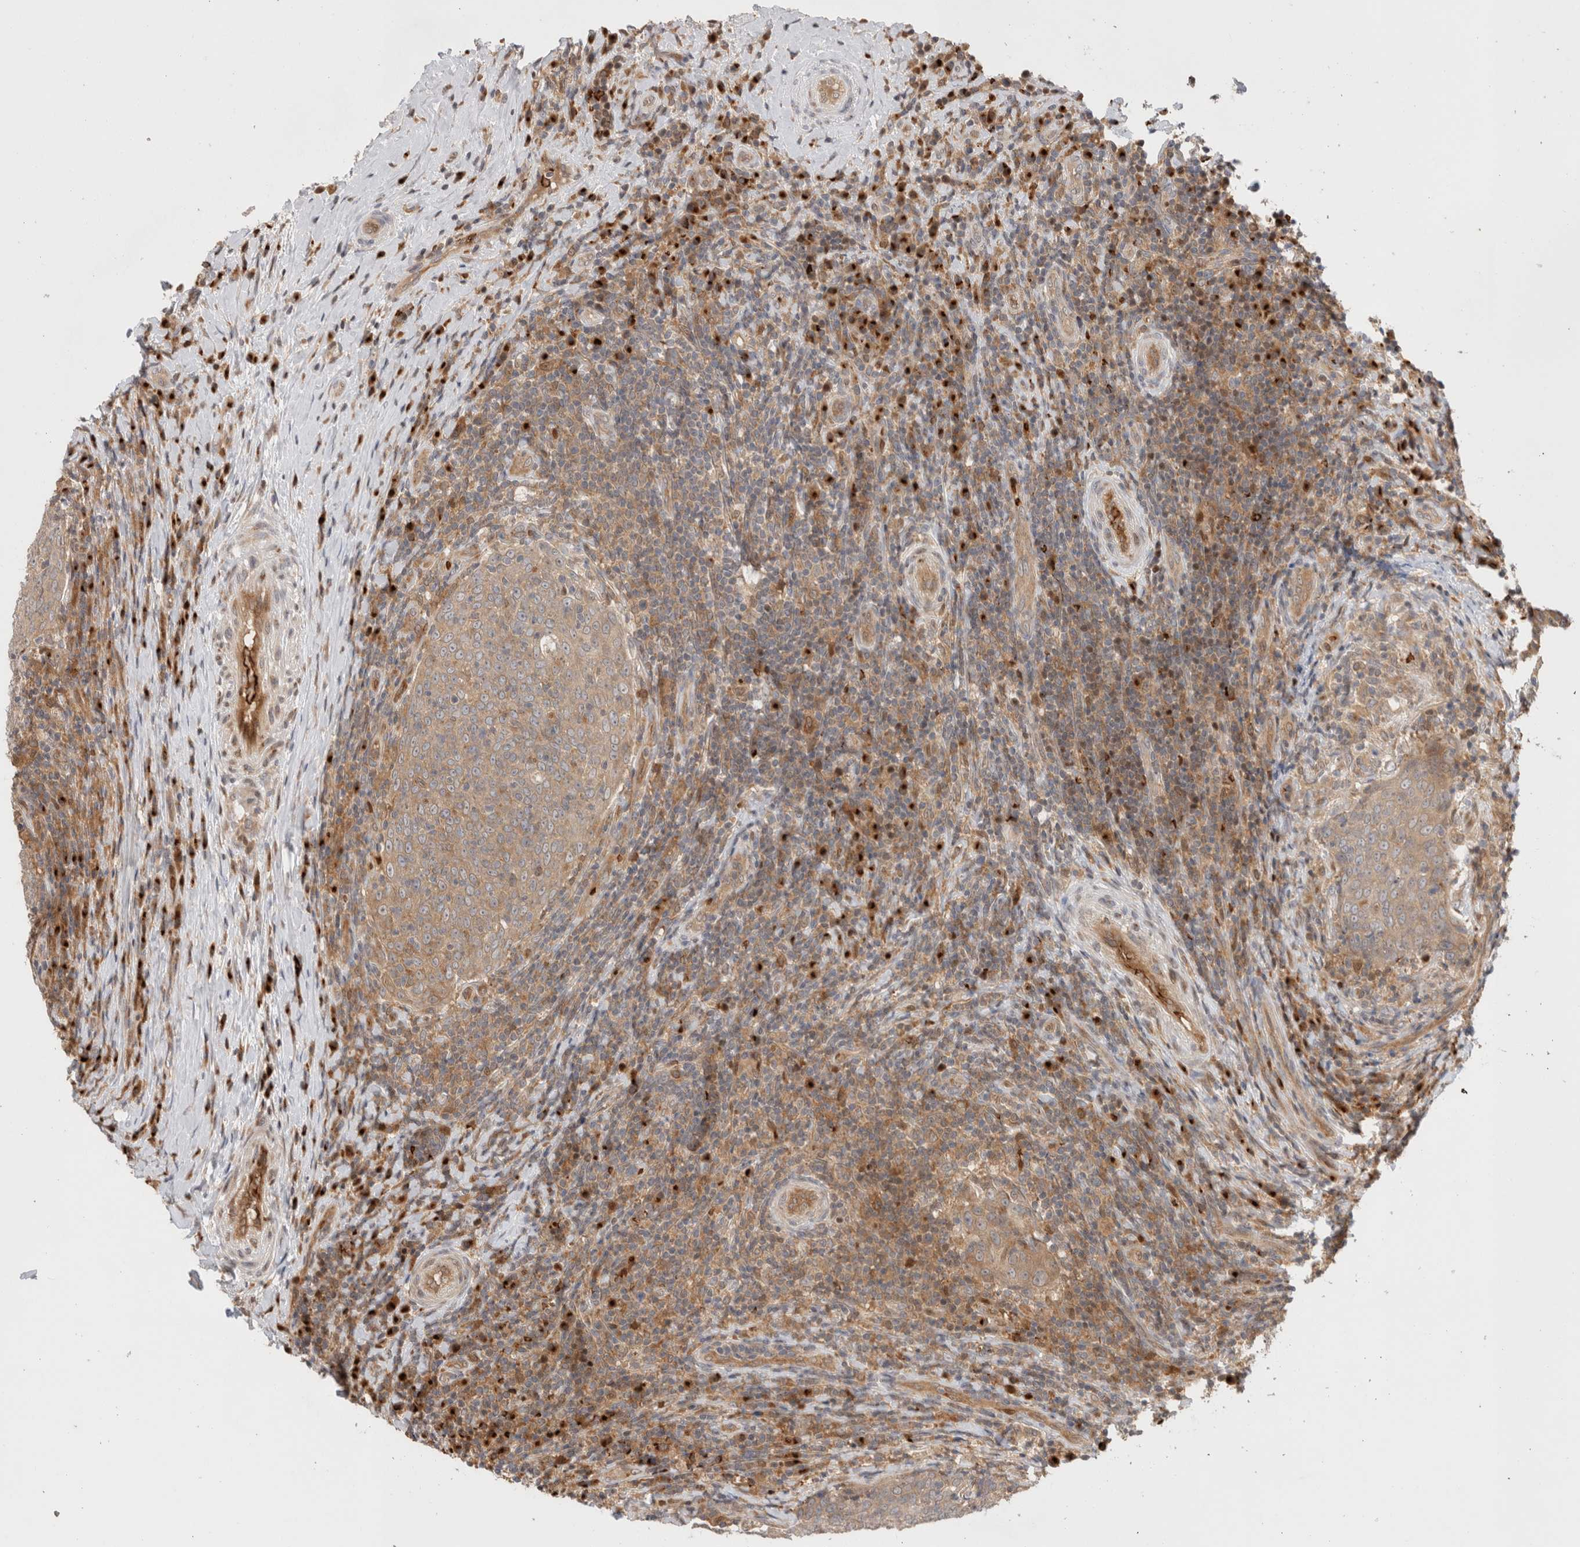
{"staining": {"intensity": "weak", "quantity": ">75%", "location": "cytoplasmic/membranous"}, "tissue": "head and neck cancer", "cell_type": "Tumor cells", "image_type": "cancer", "snomed": [{"axis": "morphology", "description": "Squamous cell carcinoma, NOS"}, {"axis": "morphology", "description": "Squamous cell carcinoma, metastatic, NOS"}, {"axis": "topography", "description": "Lymph node"}, {"axis": "topography", "description": "Head-Neck"}], "caption": "This is an image of IHC staining of squamous cell carcinoma (head and neck), which shows weak staining in the cytoplasmic/membranous of tumor cells.", "gene": "OTUD6B", "patient": {"sex": "male", "age": 62}}